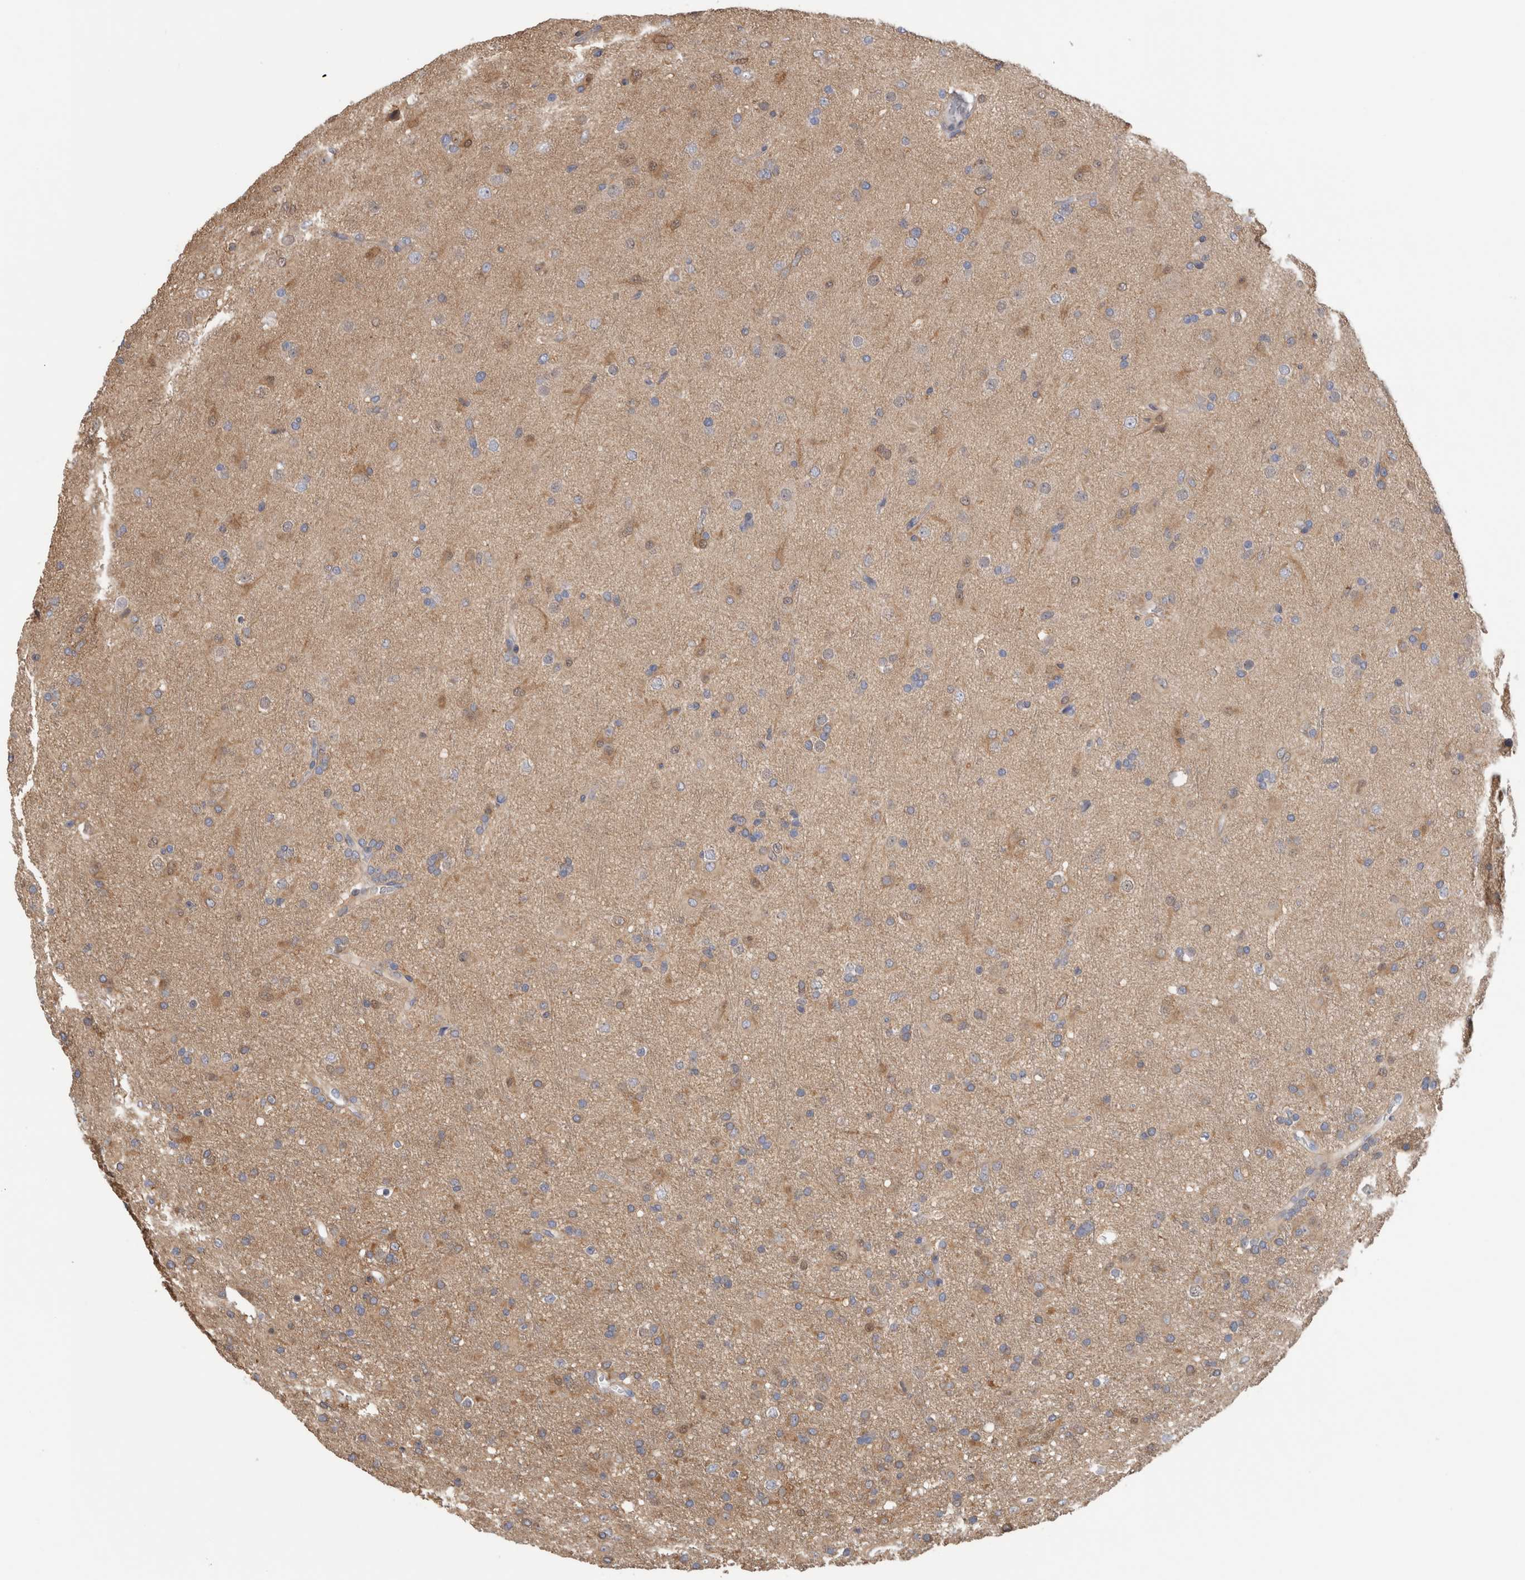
{"staining": {"intensity": "moderate", "quantity": "<25%", "location": "cytoplasmic/membranous"}, "tissue": "glioma", "cell_type": "Tumor cells", "image_type": "cancer", "snomed": [{"axis": "morphology", "description": "Glioma, malignant, Low grade"}, {"axis": "topography", "description": "Brain"}], "caption": "Protein expression analysis of human low-grade glioma (malignant) reveals moderate cytoplasmic/membranous staining in about <25% of tumor cells.", "gene": "SCRN1", "patient": {"sex": "male", "age": 65}}